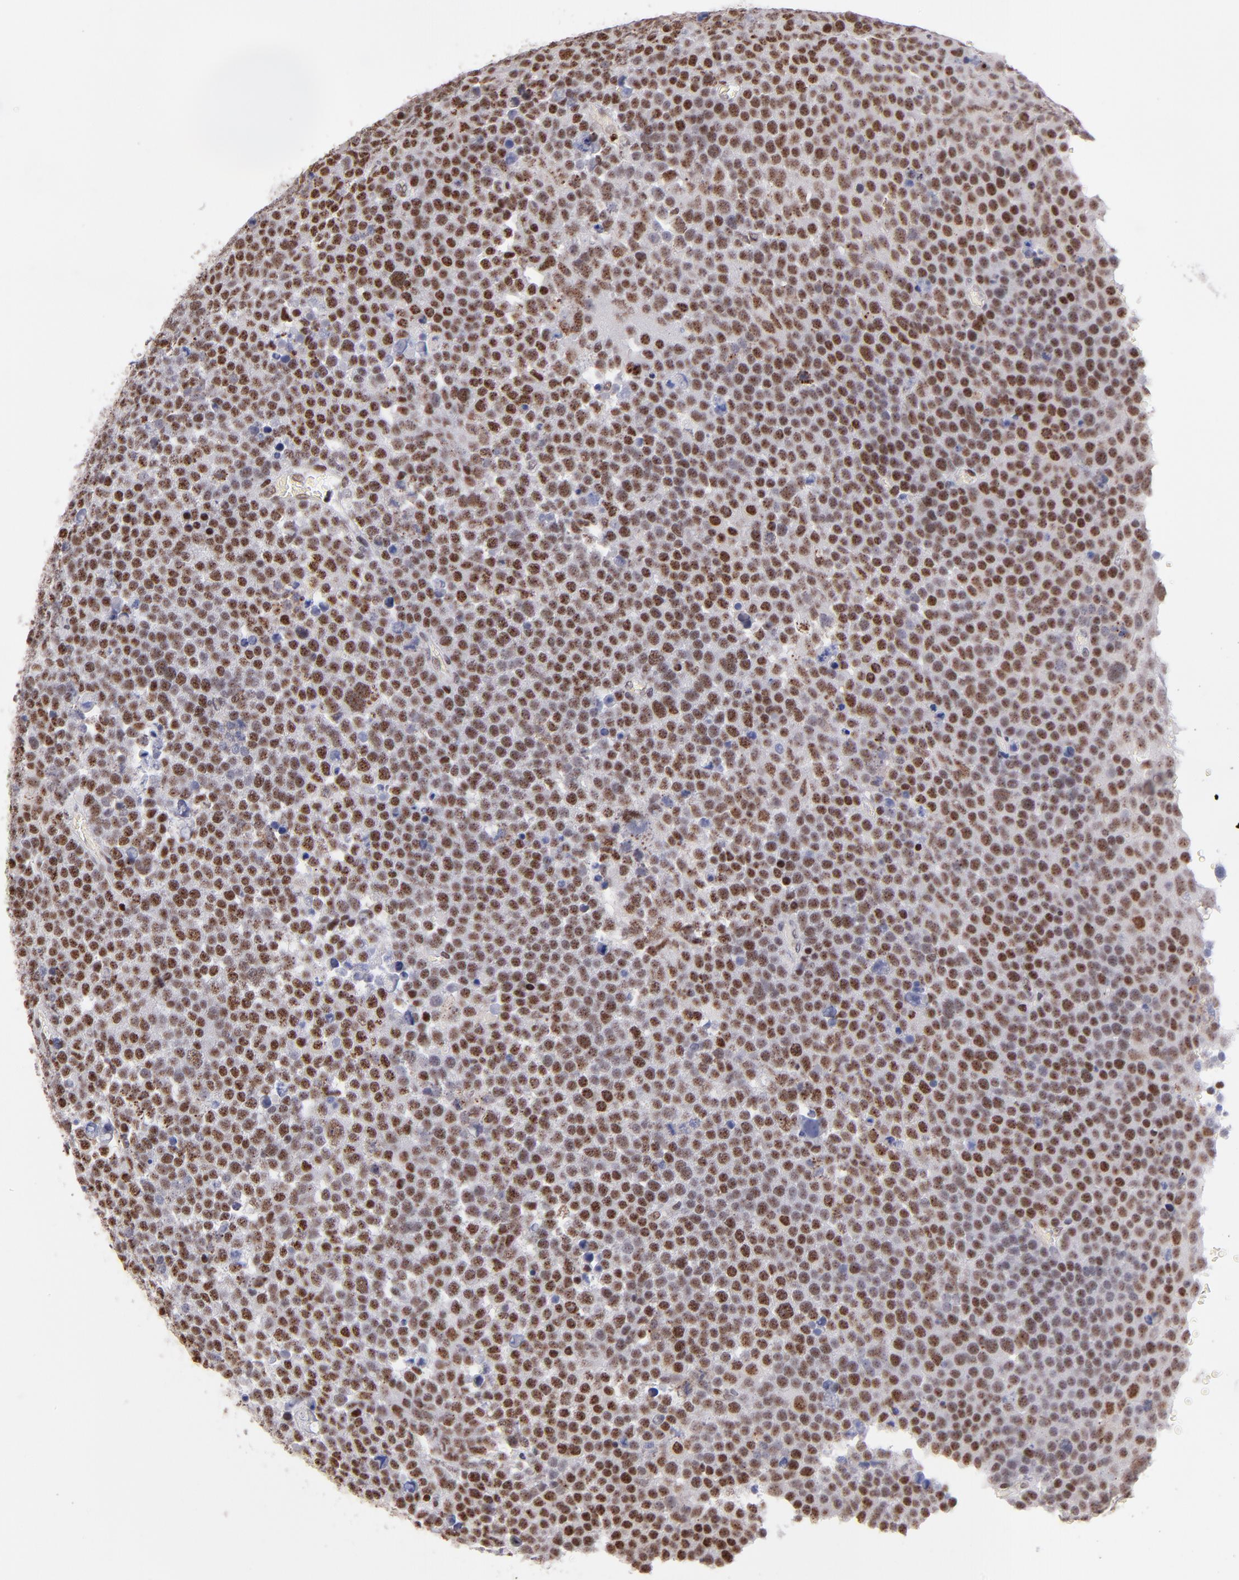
{"staining": {"intensity": "moderate", "quantity": ">75%", "location": "nuclear"}, "tissue": "testis cancer", "cell_type": "Tumor cells", "image_type": "cancer", "snomed": [{"axis": "morphology", "description": "Seminoma, NOS"}, {"axis": "topography", "description": "Testis"}], "caption": "This is an image of immunohistochemistry (IHC) staining of testis cancer (seminoma), which shows moderate staining in the nuclear of tumor cells.", "gene": "POLA1", "patient": {"sex": "male", "age": 71}}